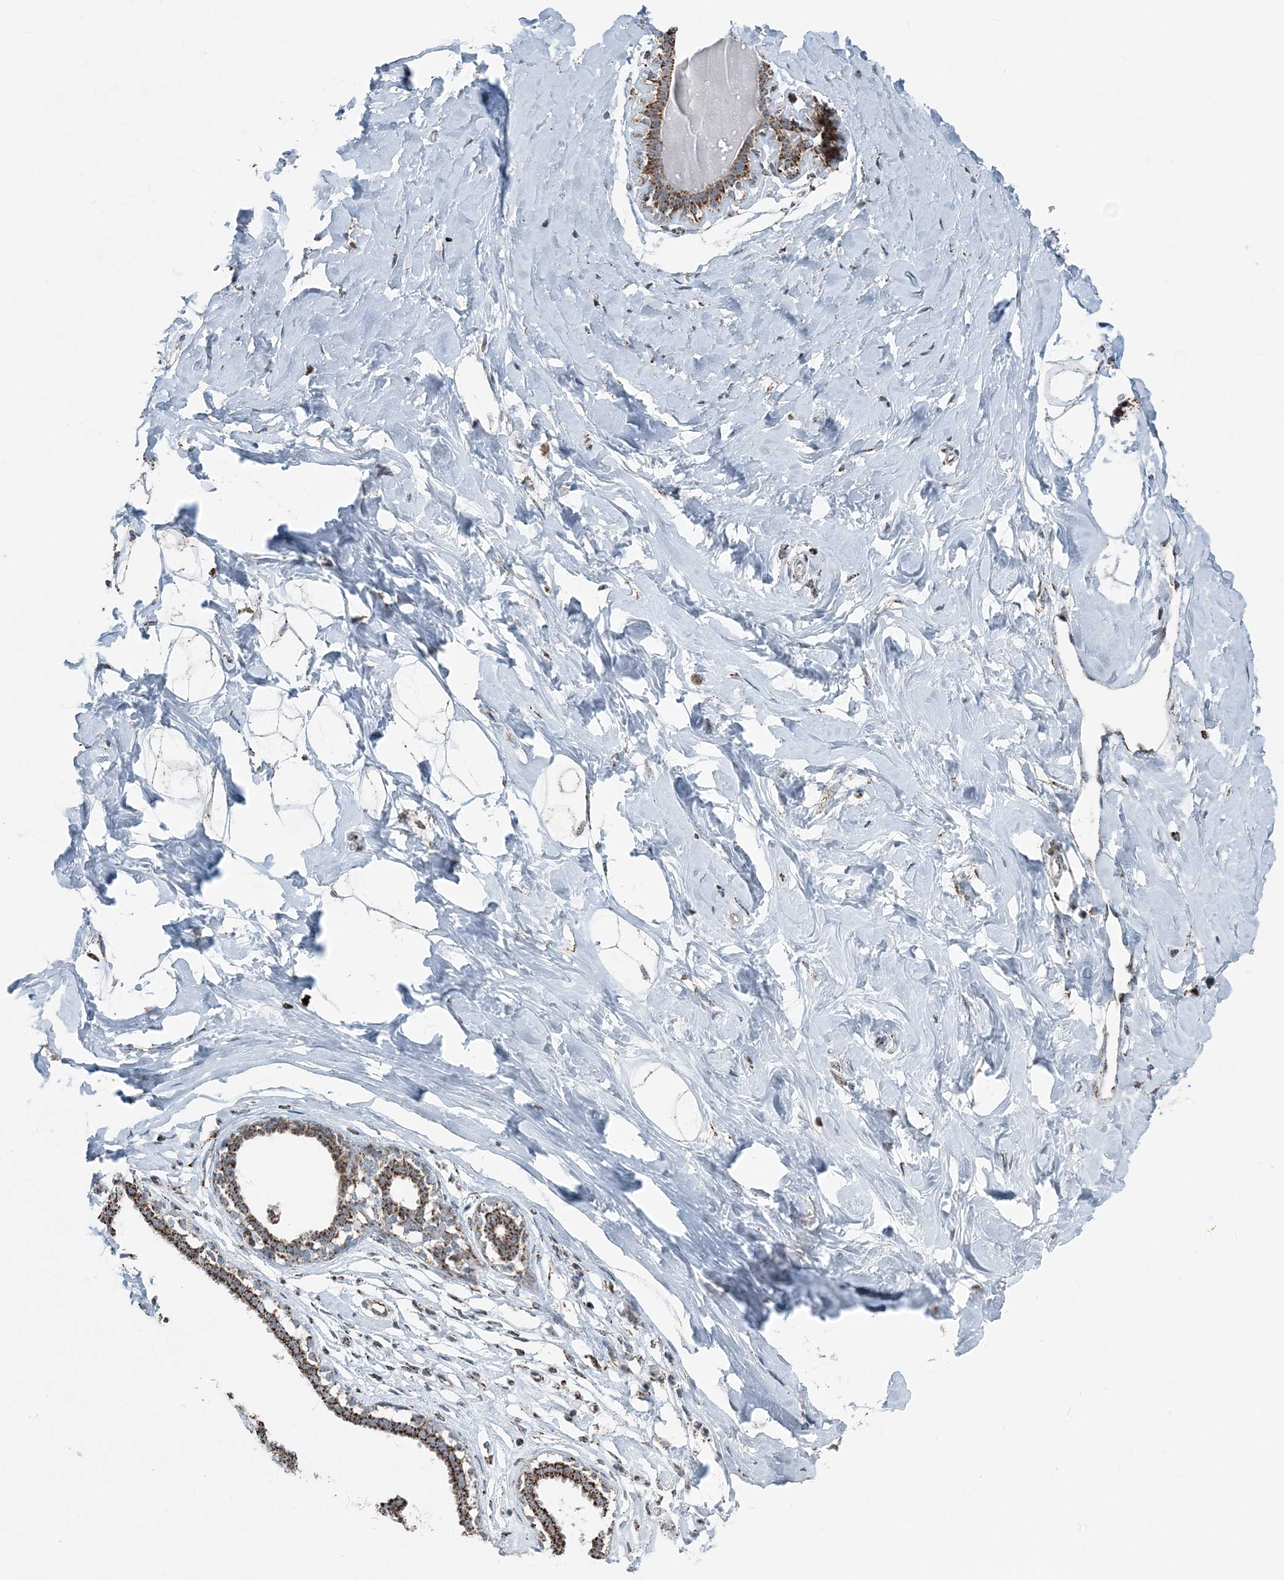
{"staining": {"intensity": "moderate", "quantity": ">75%", "location": "cytoplasmic/membranous"}, "tissue": "breast", "cell_type": "Adipocytes", "image_type": "normal", "snomed": [{"axis": "morphology", "description": "Normal tissue, NOS"}, {"axis": "morphology", "description": "Adenoma, NOS"}, {"axis": "topography", "description": "Breast"}], "caption": "Approximately >75% of adipocytes in benign breast show moderate cytoplasmic/membranous protein positivity as visualized by brown immunohistochemical staining.", "gene": "SUCLG1", "patient": {"sex": "female", "age": 23}}